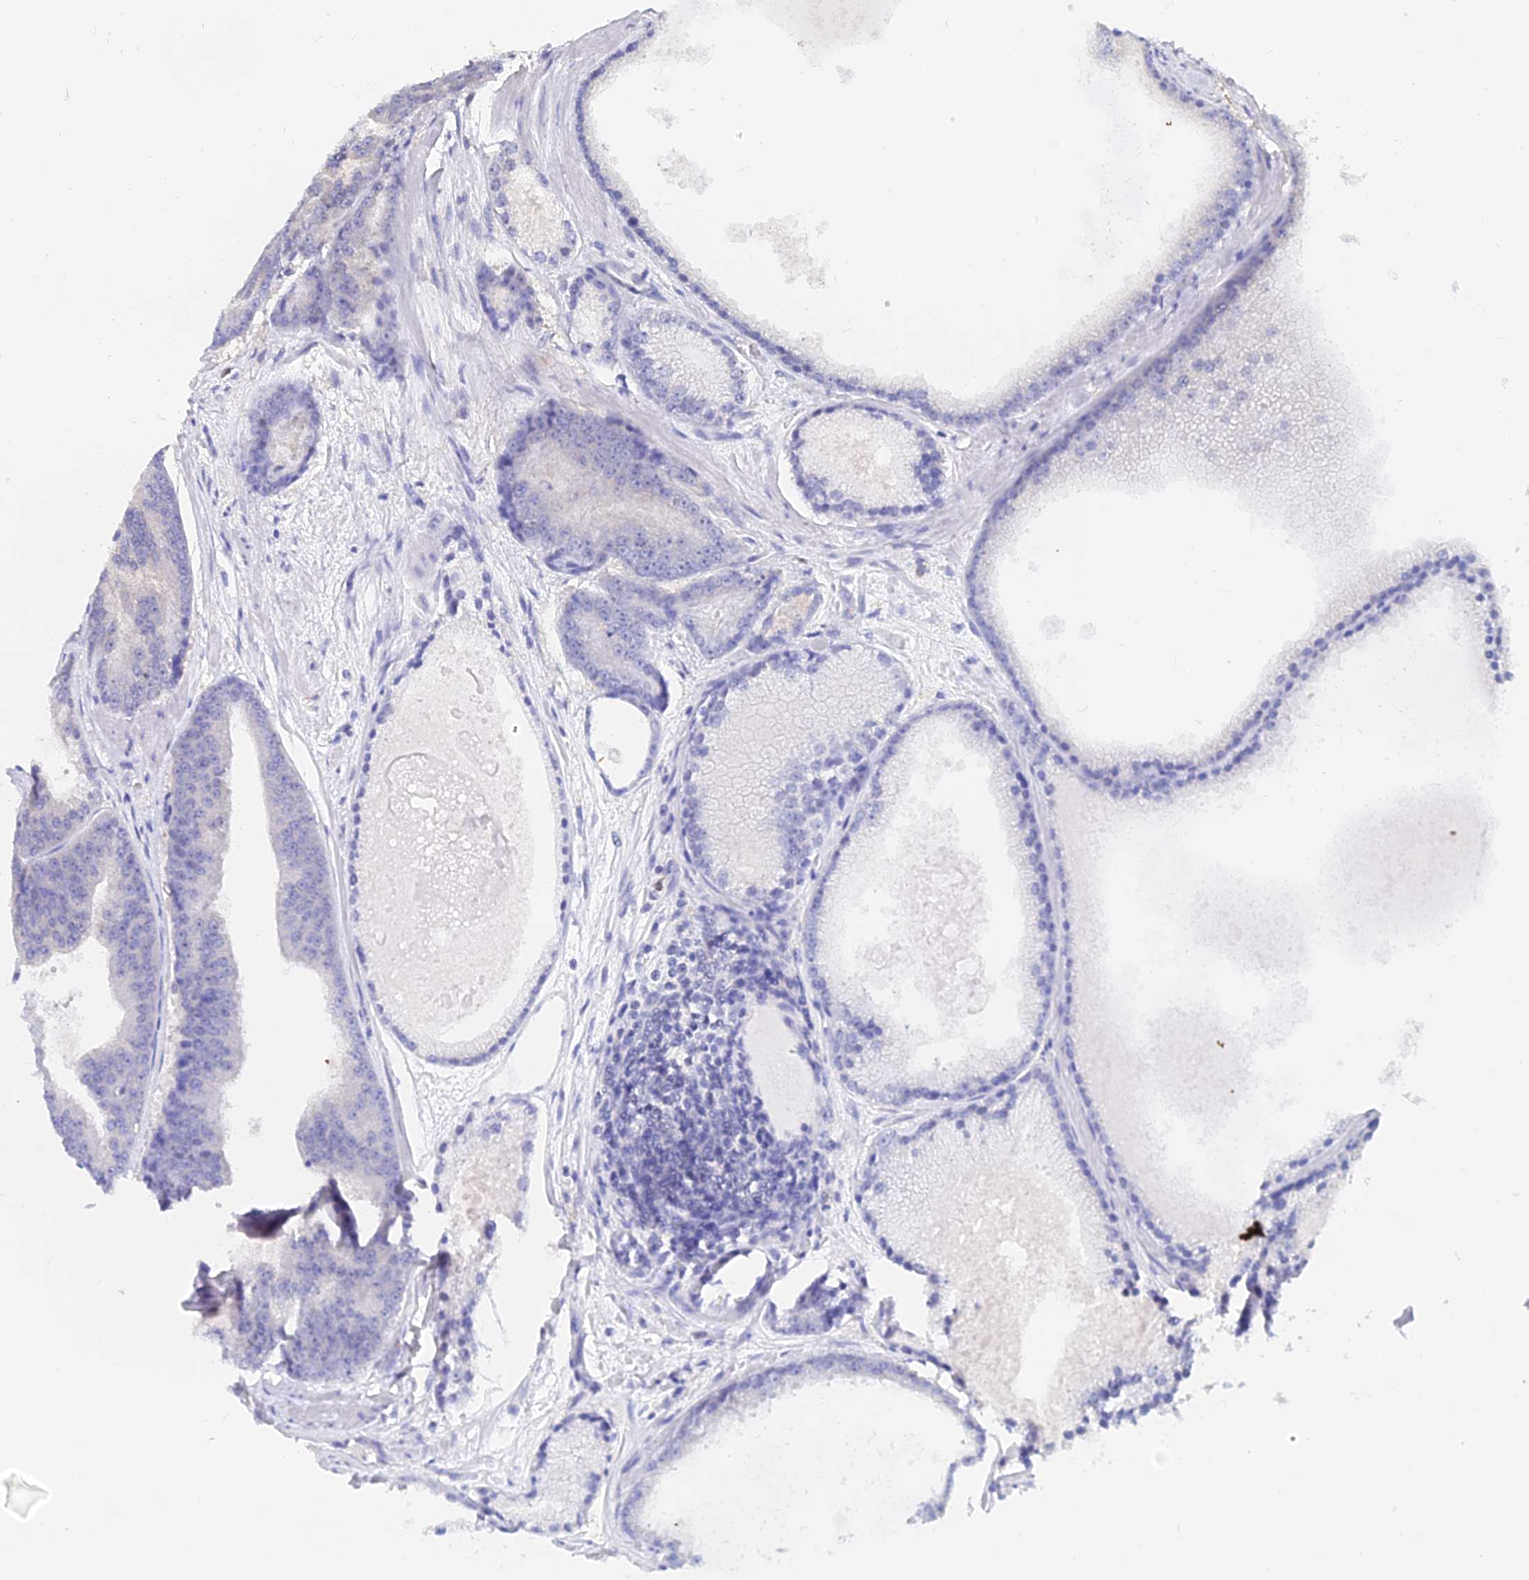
{"staining": {"intensity": "negative", "quantity": "none", "location": "none"}, "tissue": "prostate cancer", "cell_type": "Tumor cells", "image_type": "cancer", "snomed": [{"axis": "morphology", "description": "Adenocarcinoma, High grade"}, {"axis": "topography", "description": "Prostate"}], "caption": "This image is of prostate adenocarcinoma (high-grade) stained with immunohistochemistry to label a protein in brown with the nuclei are counter-stained blue. There is no positivity in tumor cells.", "gene": "B3GALT4", "patient": {"sex": "male", "age": 61}}